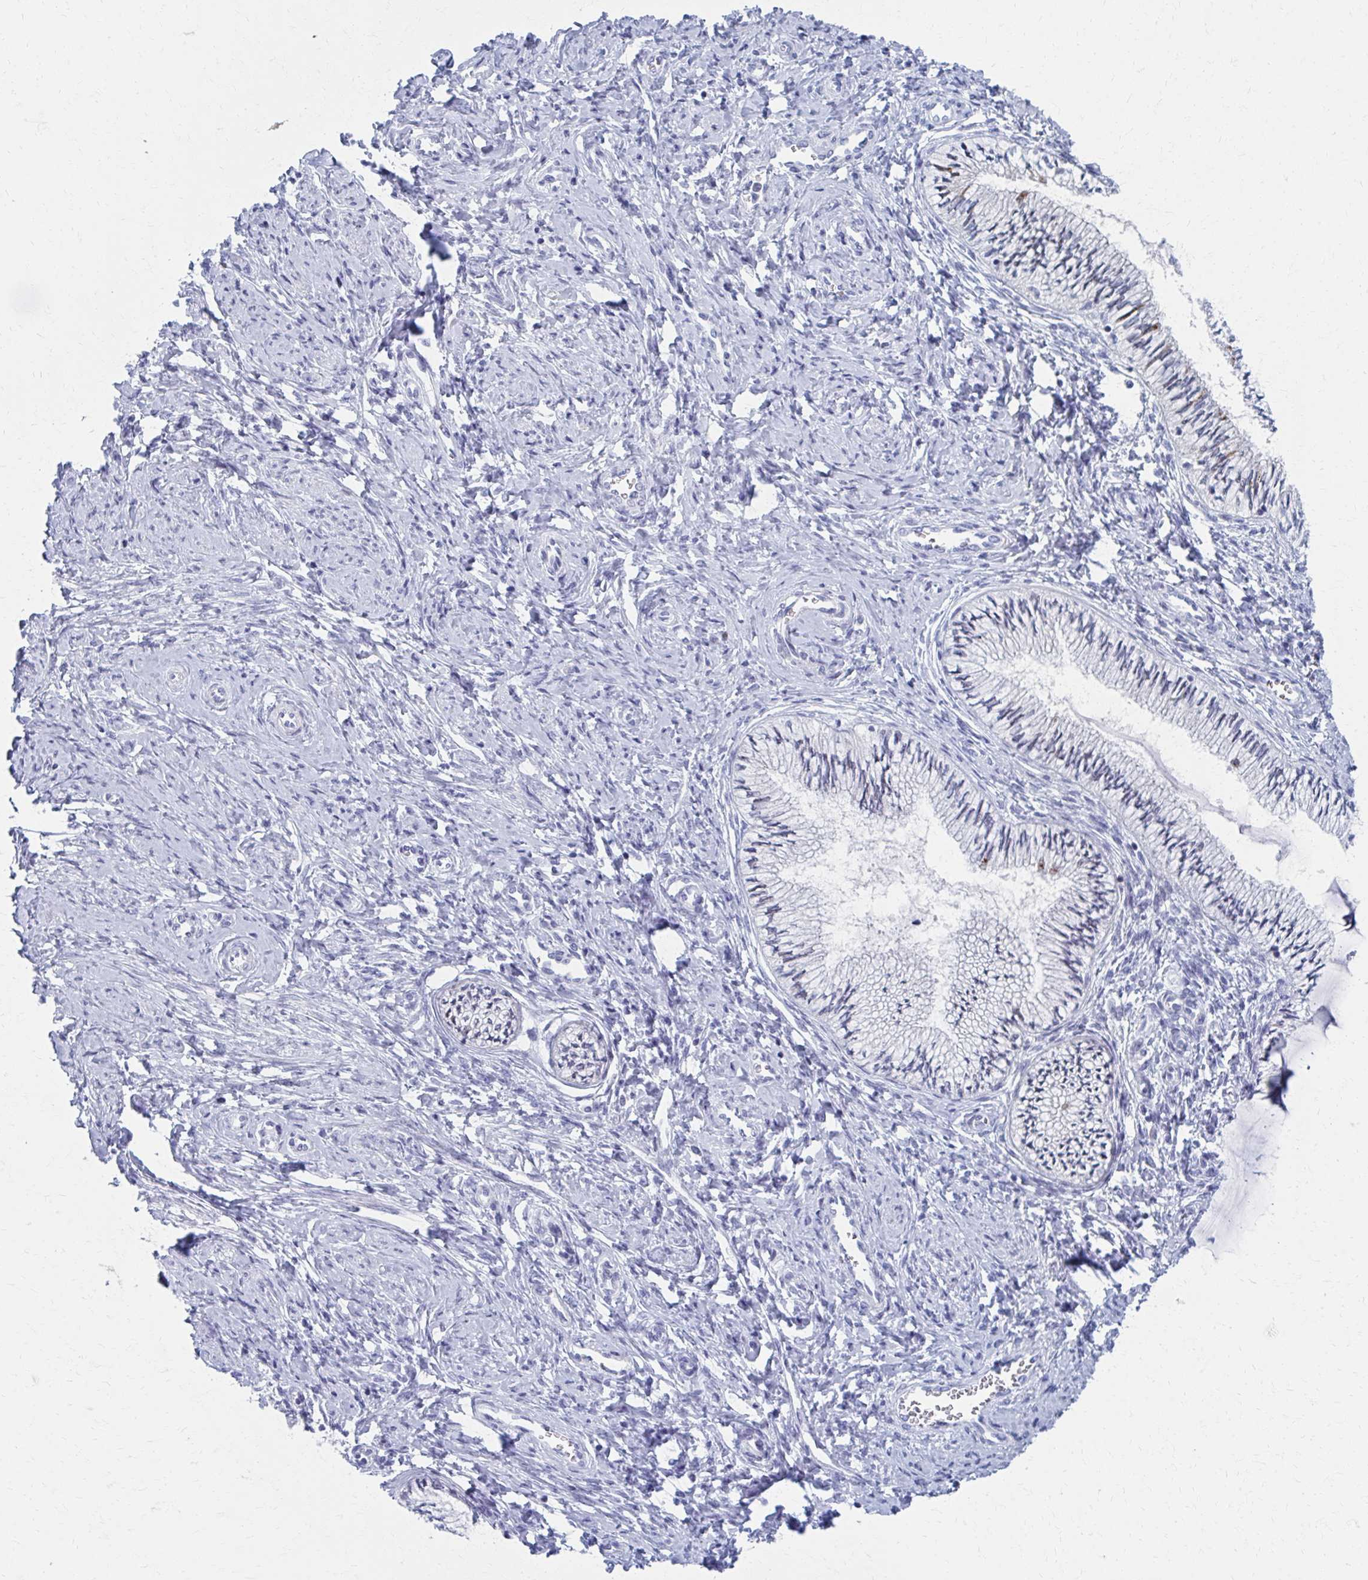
{"staining": {"intensity": "negative", "quantity": "none", "location": "none"}, "tissue": "cervix", "cell_type": "Glandular cells", "image_type": "normal", "snomed": [{"axis": "morphology", "description": "Normal tissue, NOS"}, {"axis": "topography", "description": "Cervix"}], "caption": "Histopathology image shows no protein staining in glandular cells of benign cervix. Nuclei are stained in blue.", "gene": "ABHD16B", "patient": {"sex": "female", "age": 24}}